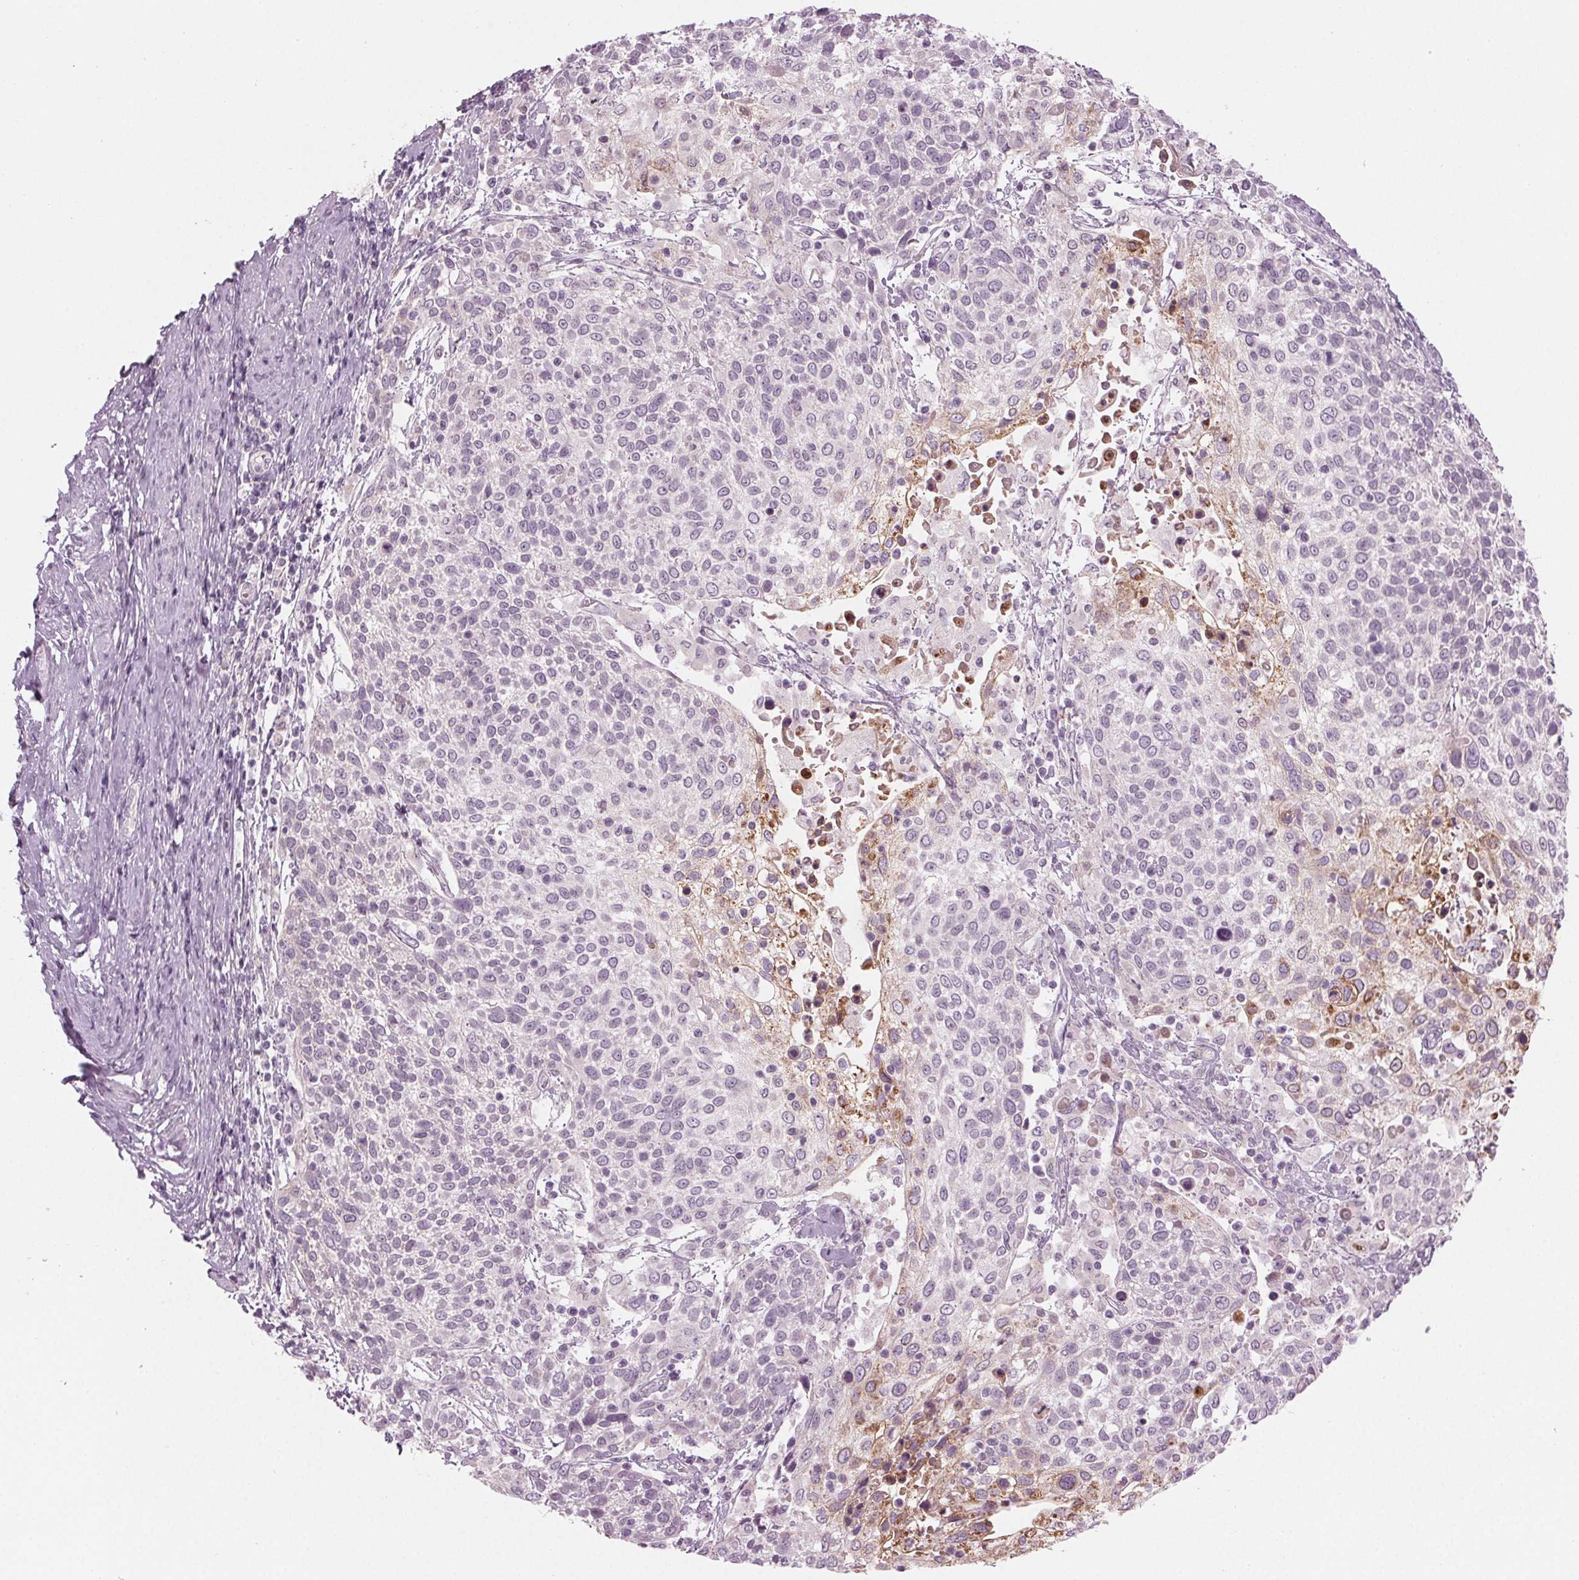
{"staining": {"intensity": "negative", "quantity": "none", "location": "none"}, "tissue": "cervical cancer", "cell_type": "Tumor cells", "image_type": "cancer", "snomed": [{"axis": "morphology", "description": "Squamous cell carcinoma, NOS"}, {"axis": "topography", "description": "Cervix"}], "caption": "Tumor cells are negative for brown protein staining in cervical cancer.", "gene": "PRAP1", "patient": {"sex": "female", "age": 61}}